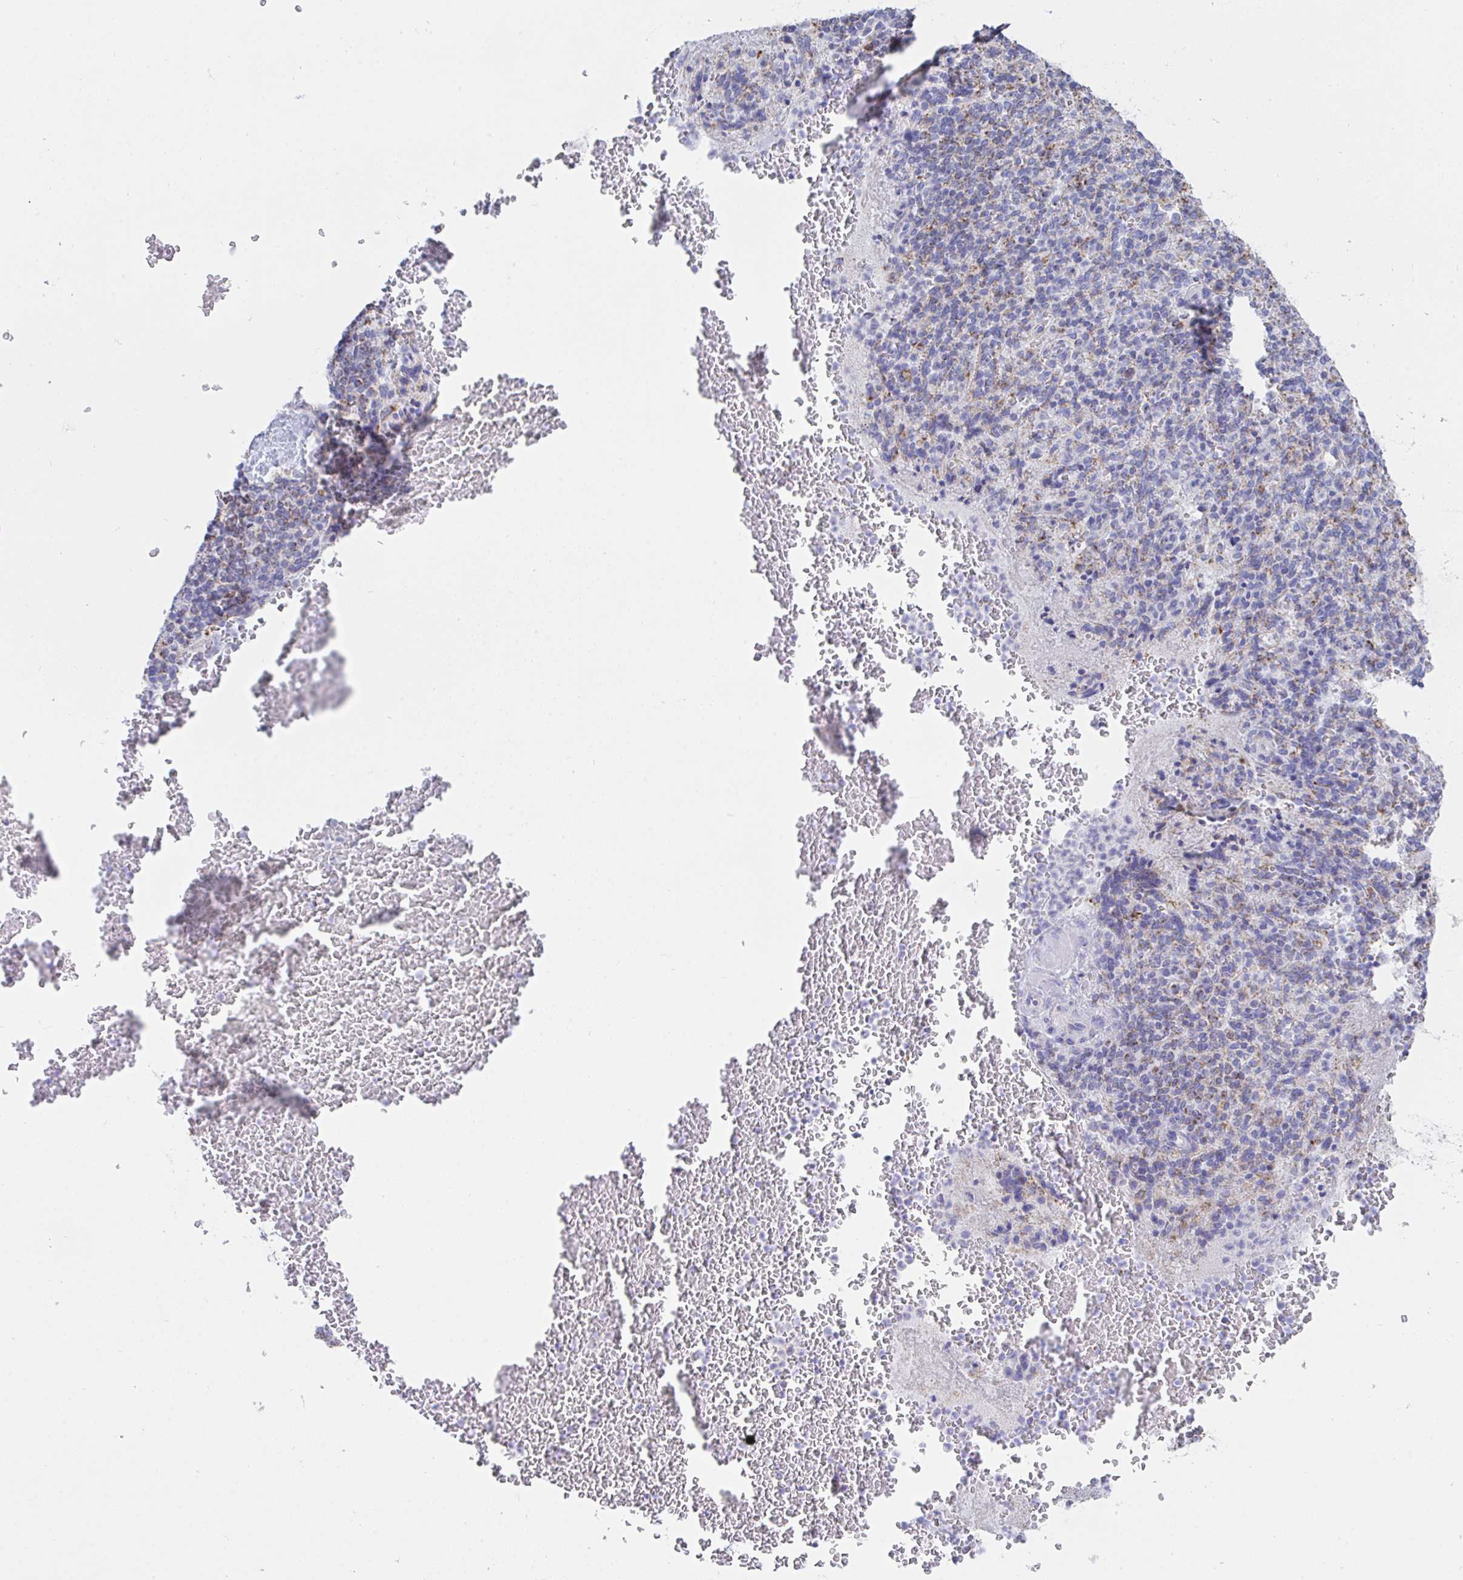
{"staining": {"intensity": "negative", "quantity": "none", "location": "none"}, "tissue": "spleen", "cell_type": "Cells in red pulp", "image_type": "normal", "snomed": [{"axis": "morphology", "description": "Normal tissue, NOS"}, {"axis": "topography", "description": "Spleen"}], "caption": "IHC photomicrograph of normal spleen: human spleen stained with DAB (3,3'-diaminobenzidine) demonstrates no significant protein expression in cells in red pulp. The staining is performed using DAB (3,3'-diaminobenzidine) brown chromogen with nuclei counter-stained in using hematoxylin.", "gene": "AIFM1", "patient": {"sex": "female", "age": 74}}